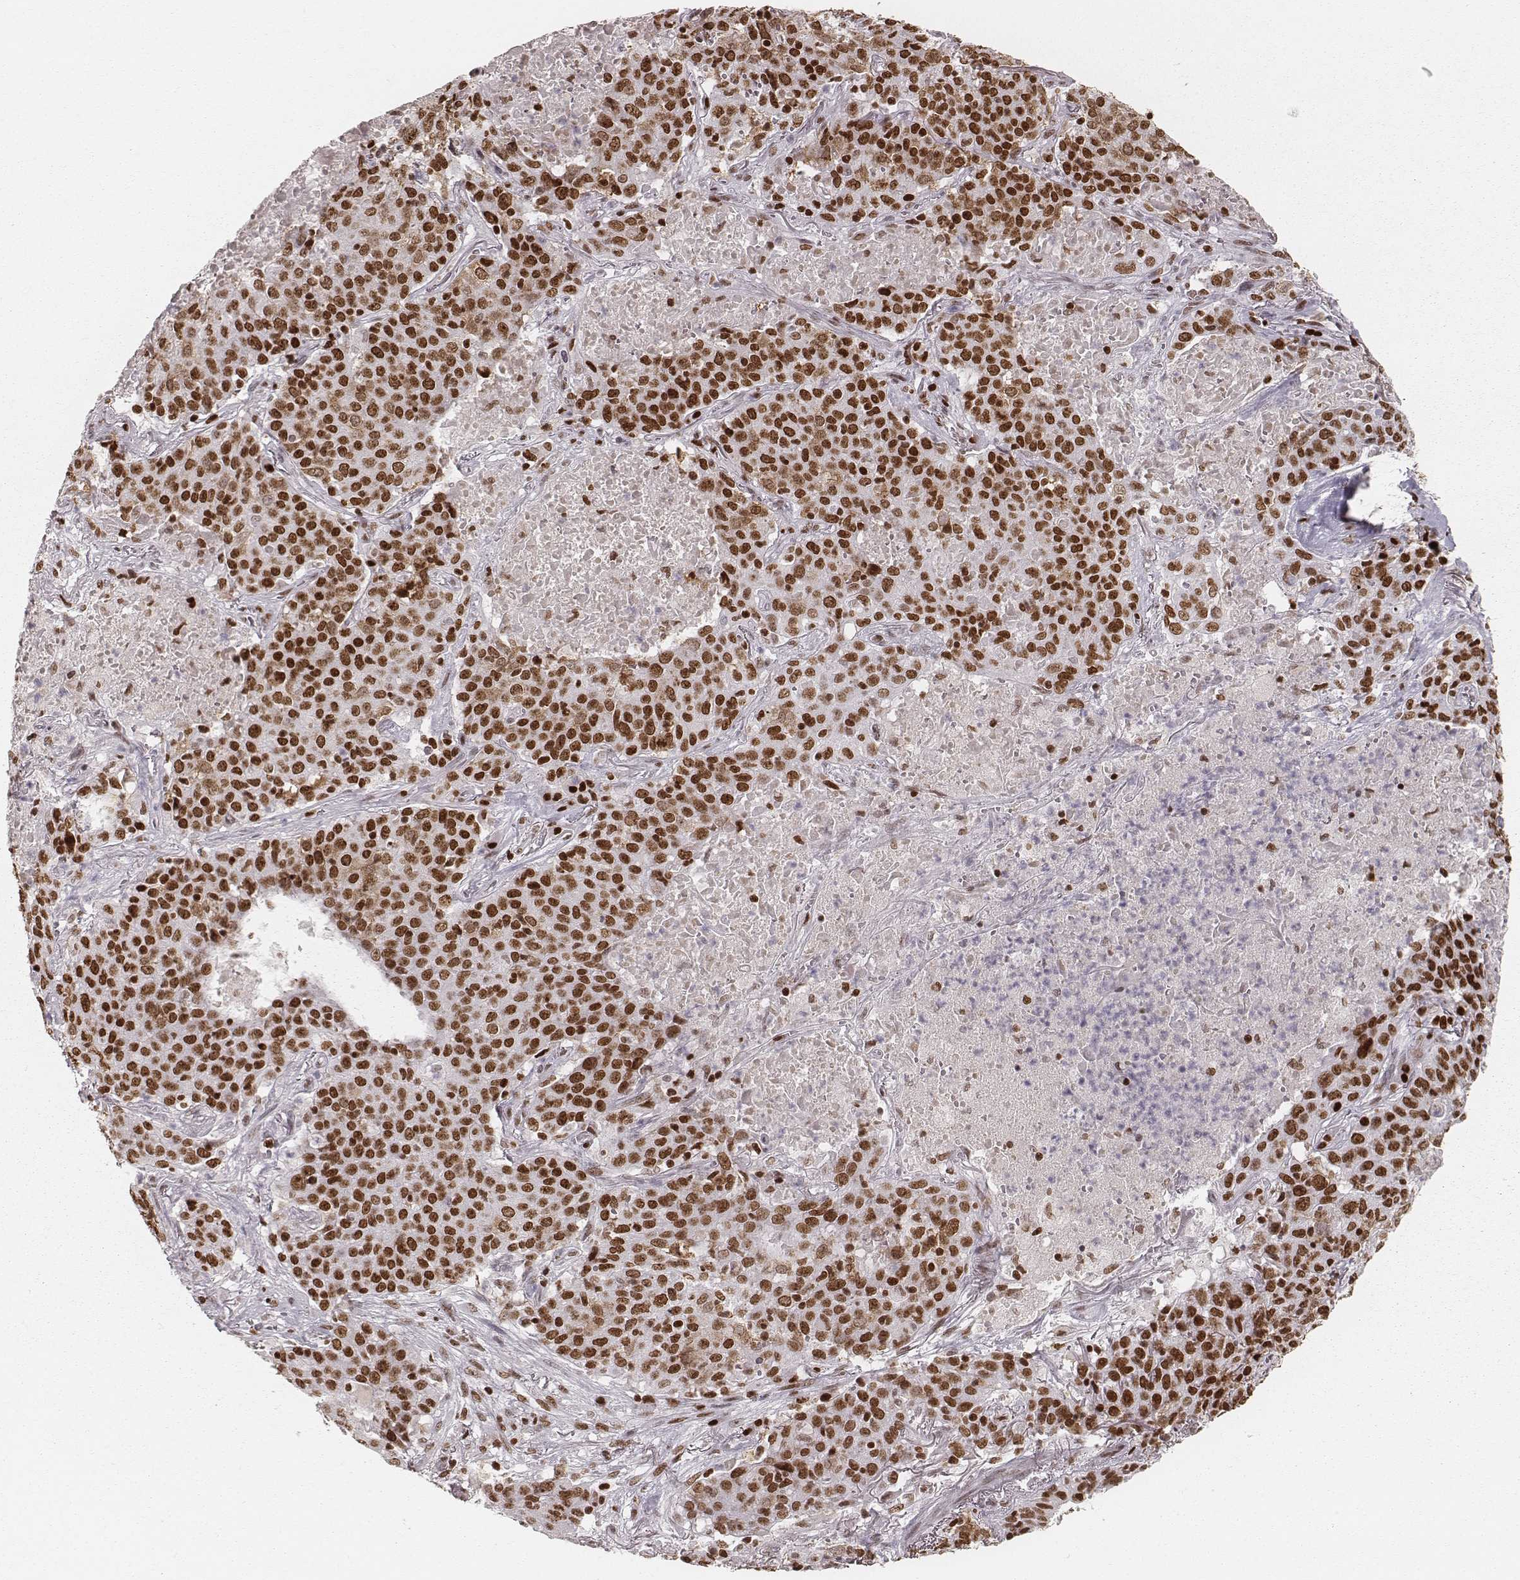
{"staining": {"intensity": "strong", "quantity": ">75%", "location": "nuclear"}, "tissue": "lung cancer", "cell_type": "Tumor cells", "image_type": "cancer", "snomed": [{"axis": "morphology", "description": "Squamous cell carcinoma, NOS"}, {"axis": "topography", "description": "Lung"}], "caption": "Tumor cells demonstrate high levels of strong nuclear staining in about >75% of cells in lung cancer (squamous cell carcinoma).", "gene": "PARP1", "patient": {"sex": "male", "age": 82}}